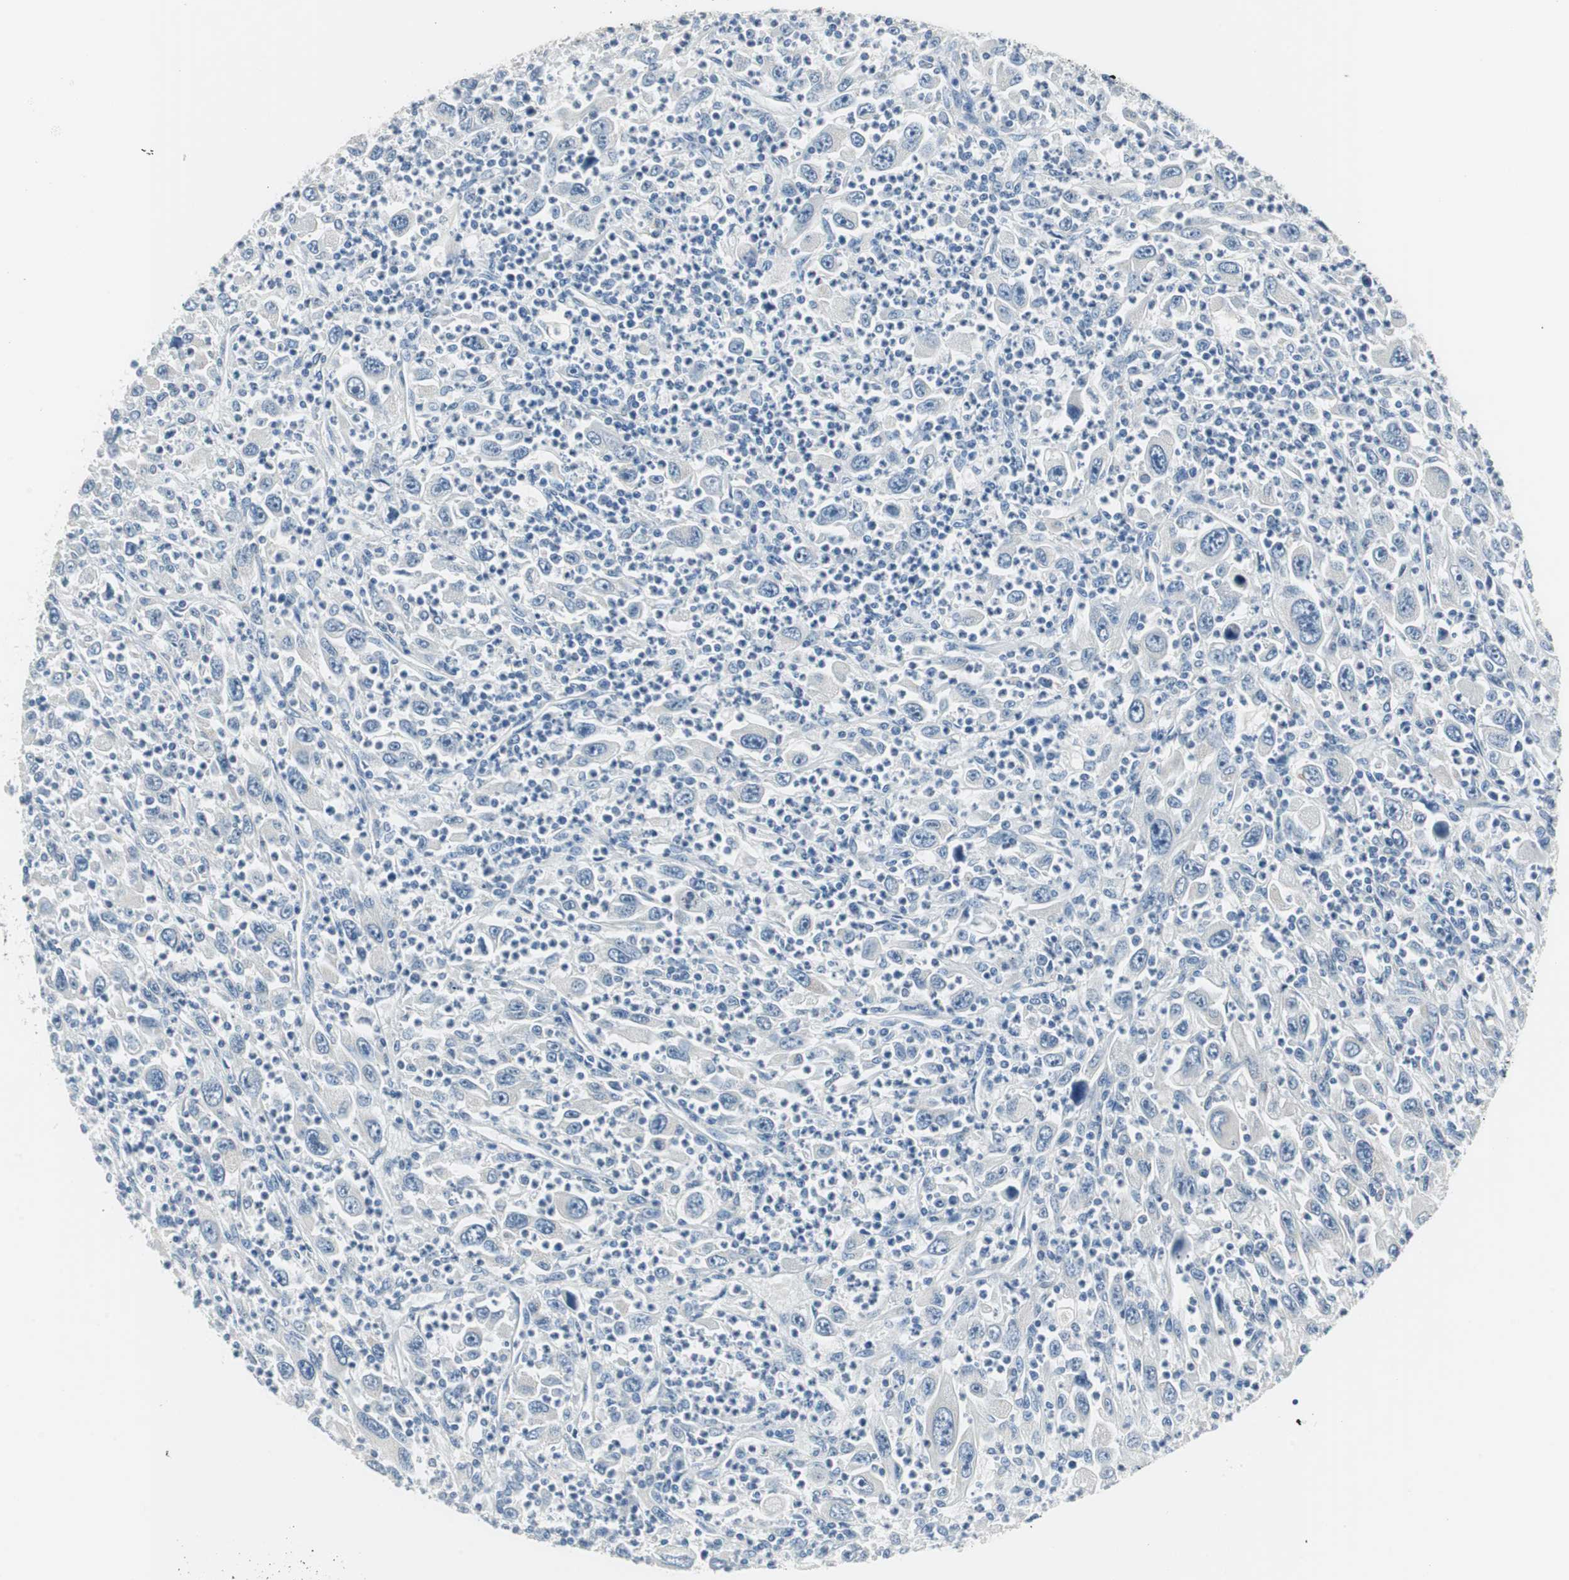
{"staining": {"intensity": "negative", "quantity": "none", "location": "none"}, "tissue": "melanoma", "cell_type": "Tumor cells", "image_type": "cancer", "snomed": [{"axis": "morphology", "description": "Malignant melanoma, Metastatic site"}, {"axis": "topography", "description": "Skin"}], "caption": "Human malignant melanoma (metastatic site) stained for a protein using immunohistochemistry (IHC) demonstrates no staining in tumor cells.", "gene": "PLAA", "patient": {"sex": "female", "age": 56}}